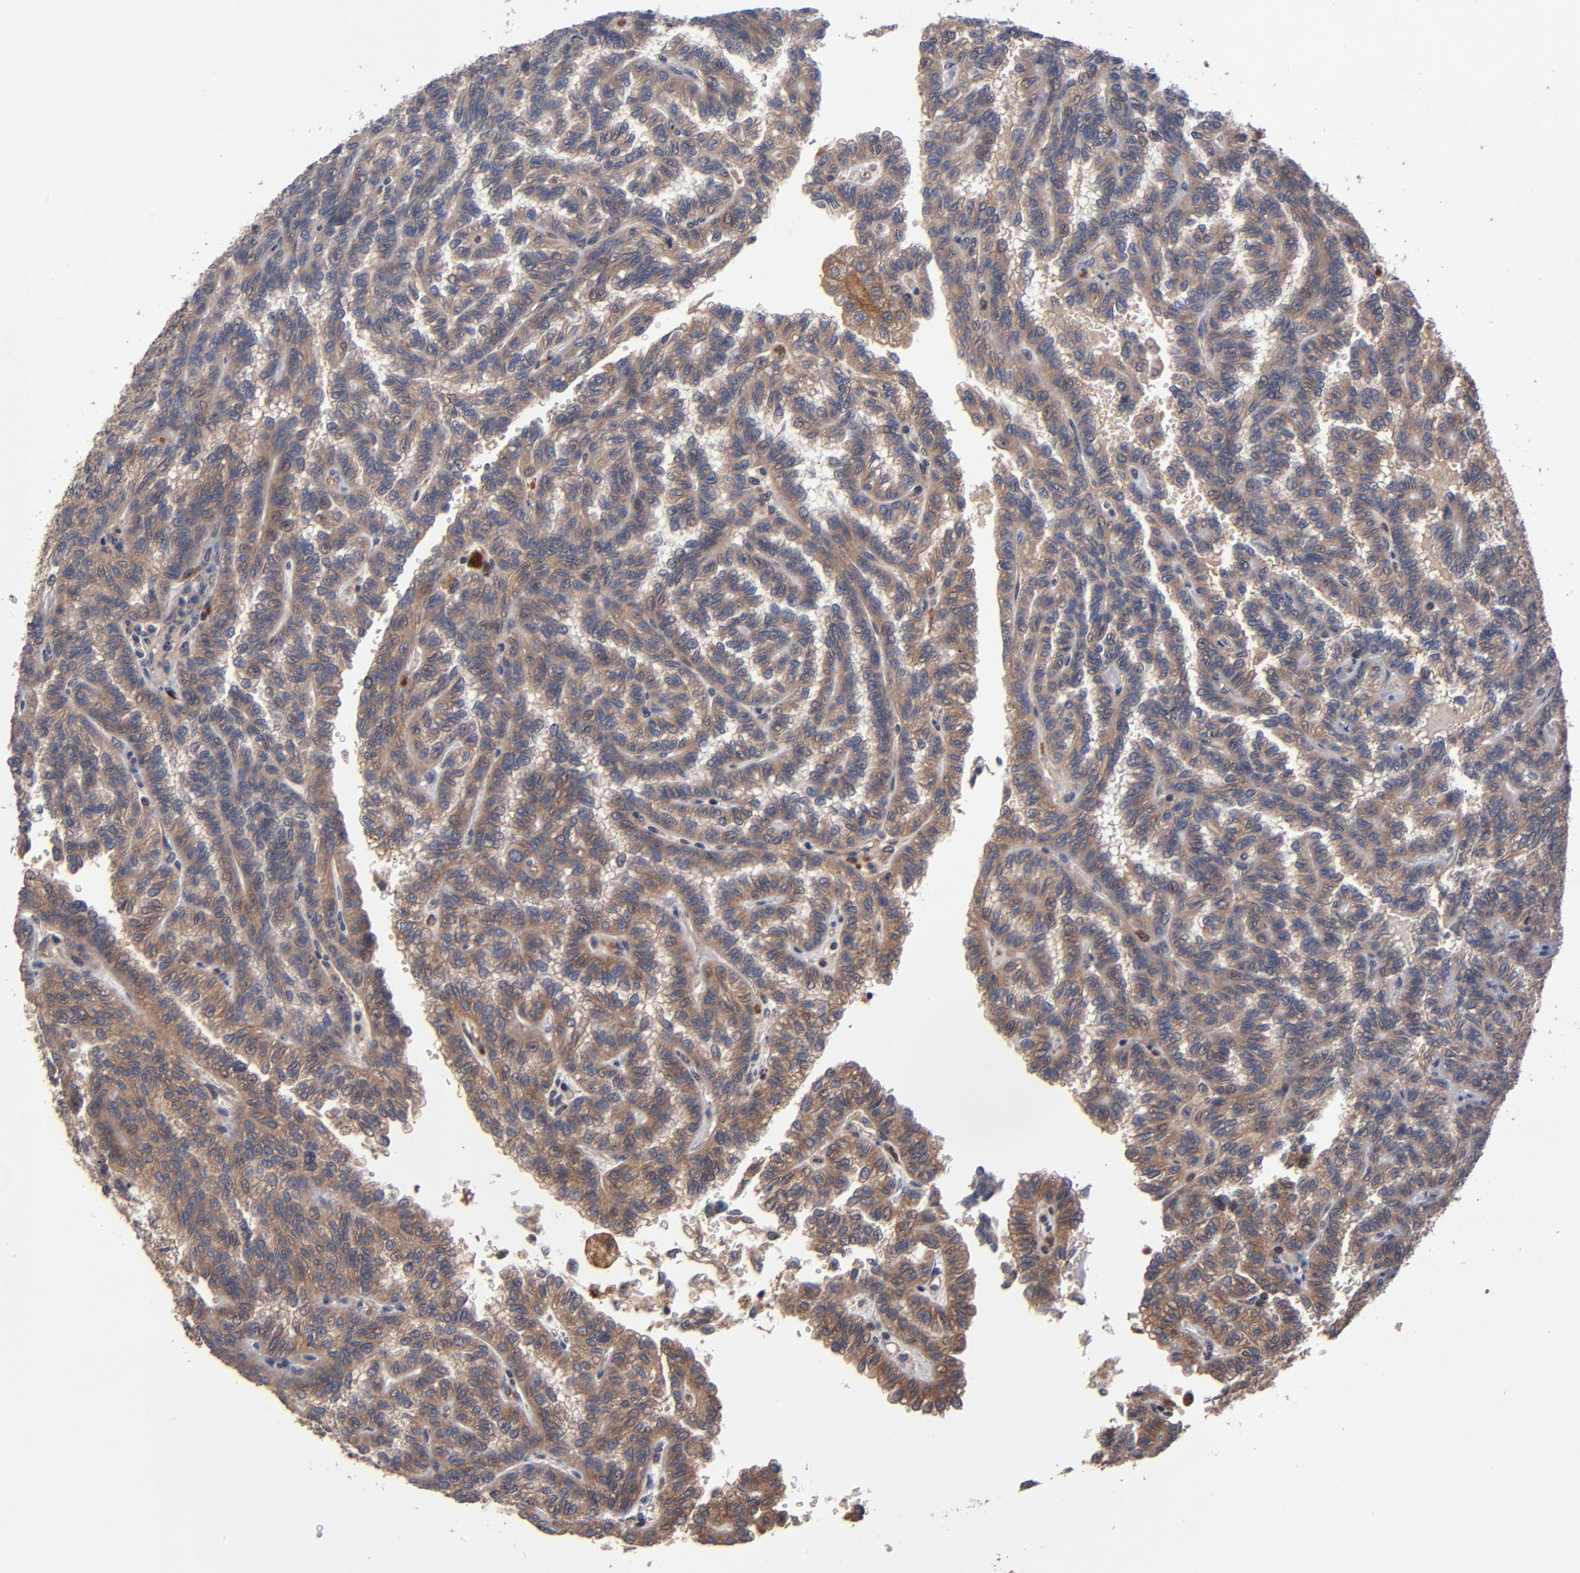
{"staining": {"intensity": "moderate", "quantity": ">75%", "location": "cytoplasmic/membranous"}, "tissue": "renal cancer", "cell_type": "Tumor cells", "image_type": "cancer", "snomed": [{"axis": "morphology", "description": "Inflammation, NOS"}, {"axis": "morphology", "description": "Adenocarcinoma, NOS"}, {"axis": "topography", "description": "Kidney"}], "caption": "An image showing moderate cytoplasmic/membranous positivity in approximately >75% of tumor cells in renal cancer, as visualized by brown immunohistochemical staining.", "gene": "BDKRB1", "patient": {"sex": "male", "age": 68}}